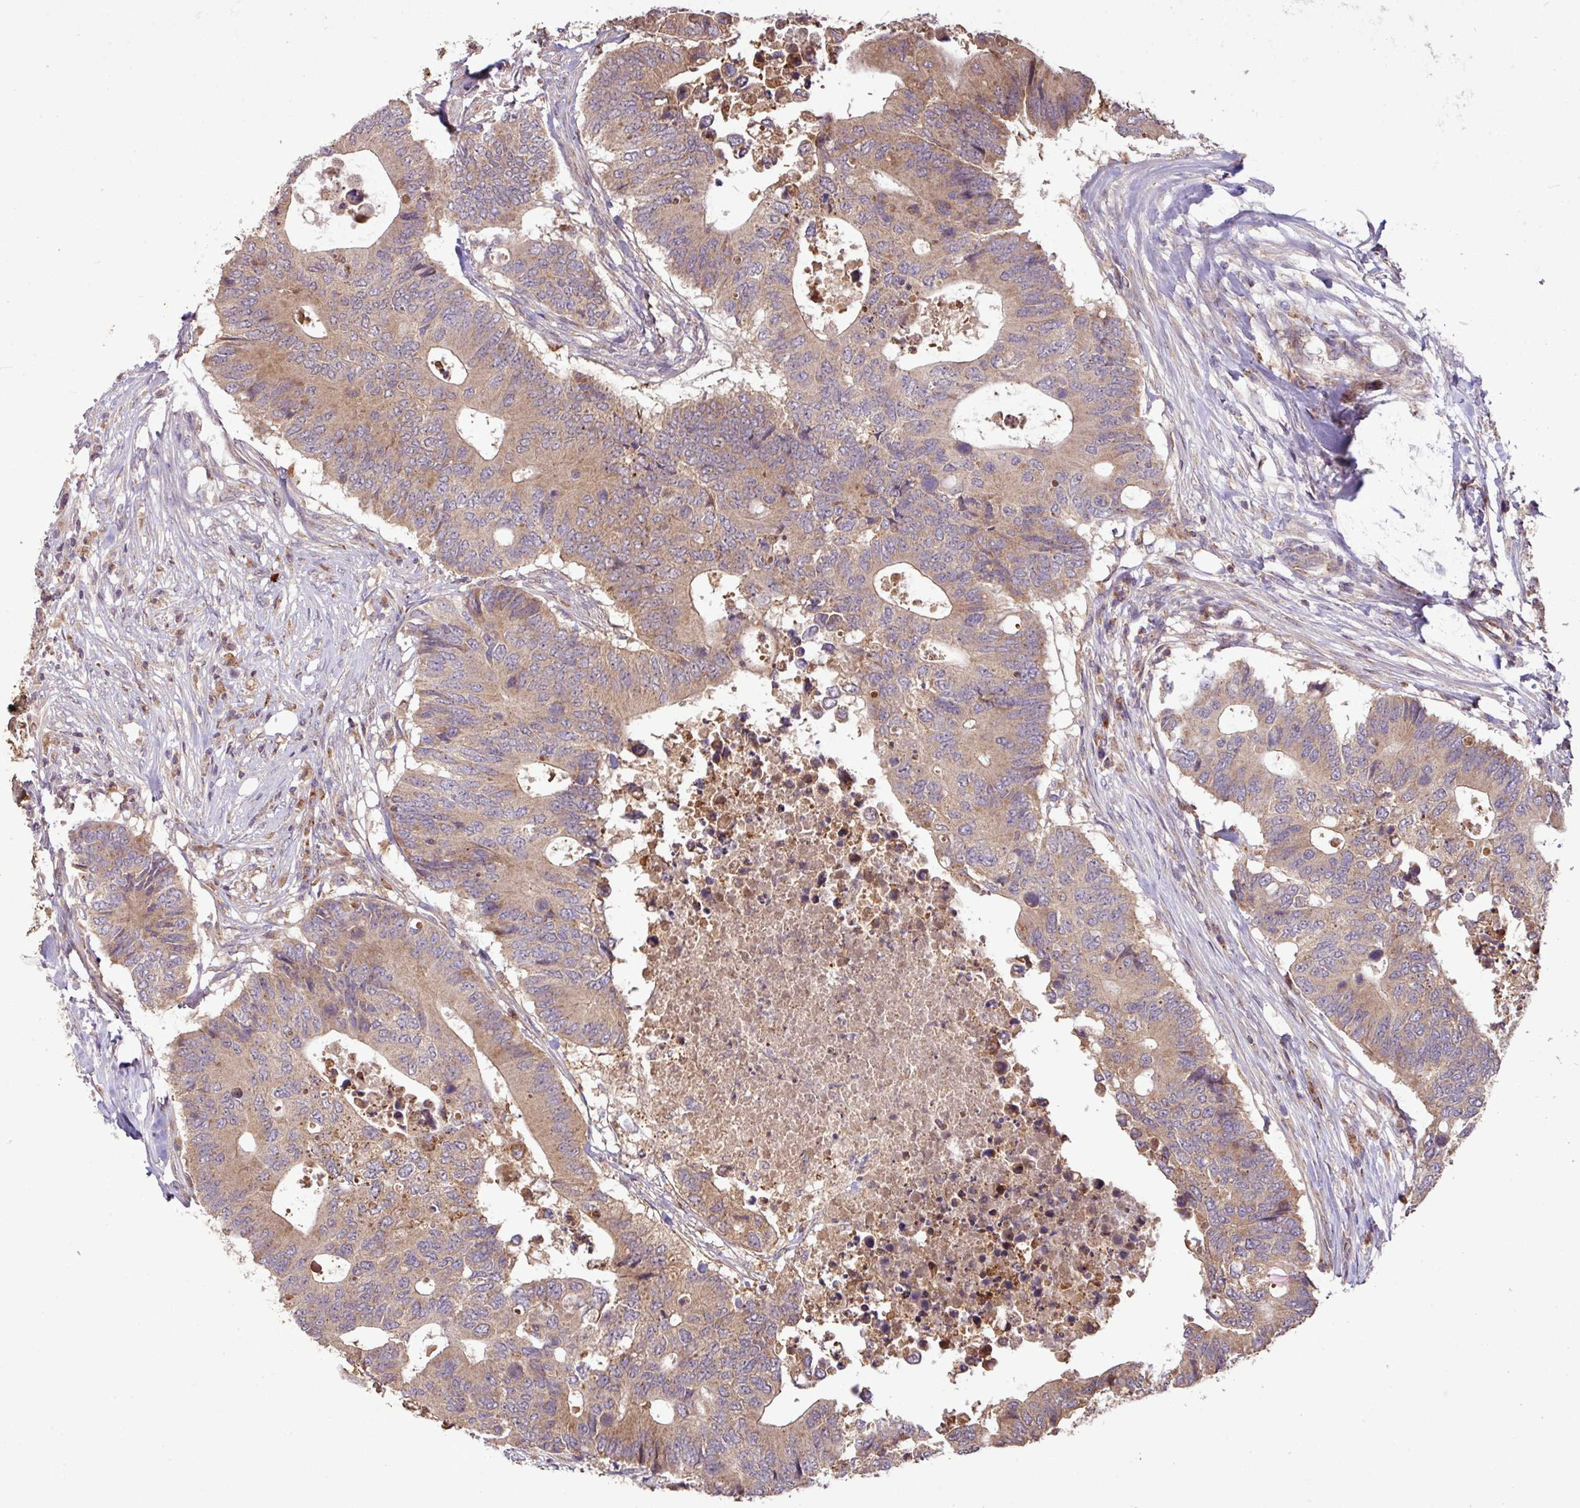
{"staining": {"intensity": "weak", "quantity": ">75%", "location": "cytoplasmic/membranous"}, "tissue": "colorectal cancer", "cell_type": "Tumor cells", "image_type": "cancer", "snomed": [{"axis": "morphology", "description": "Adenocarcinoma, NOS"}, {"axis": "topography", "description": "Colon"}], "caption": "Protein analysis of colorectal cancer tissue reveals weak cytoplasmic/membranous positivity in about >75% of tumor cells.", "gene": "YPEL3", "patient": {"sex": "male", "age": 71}}